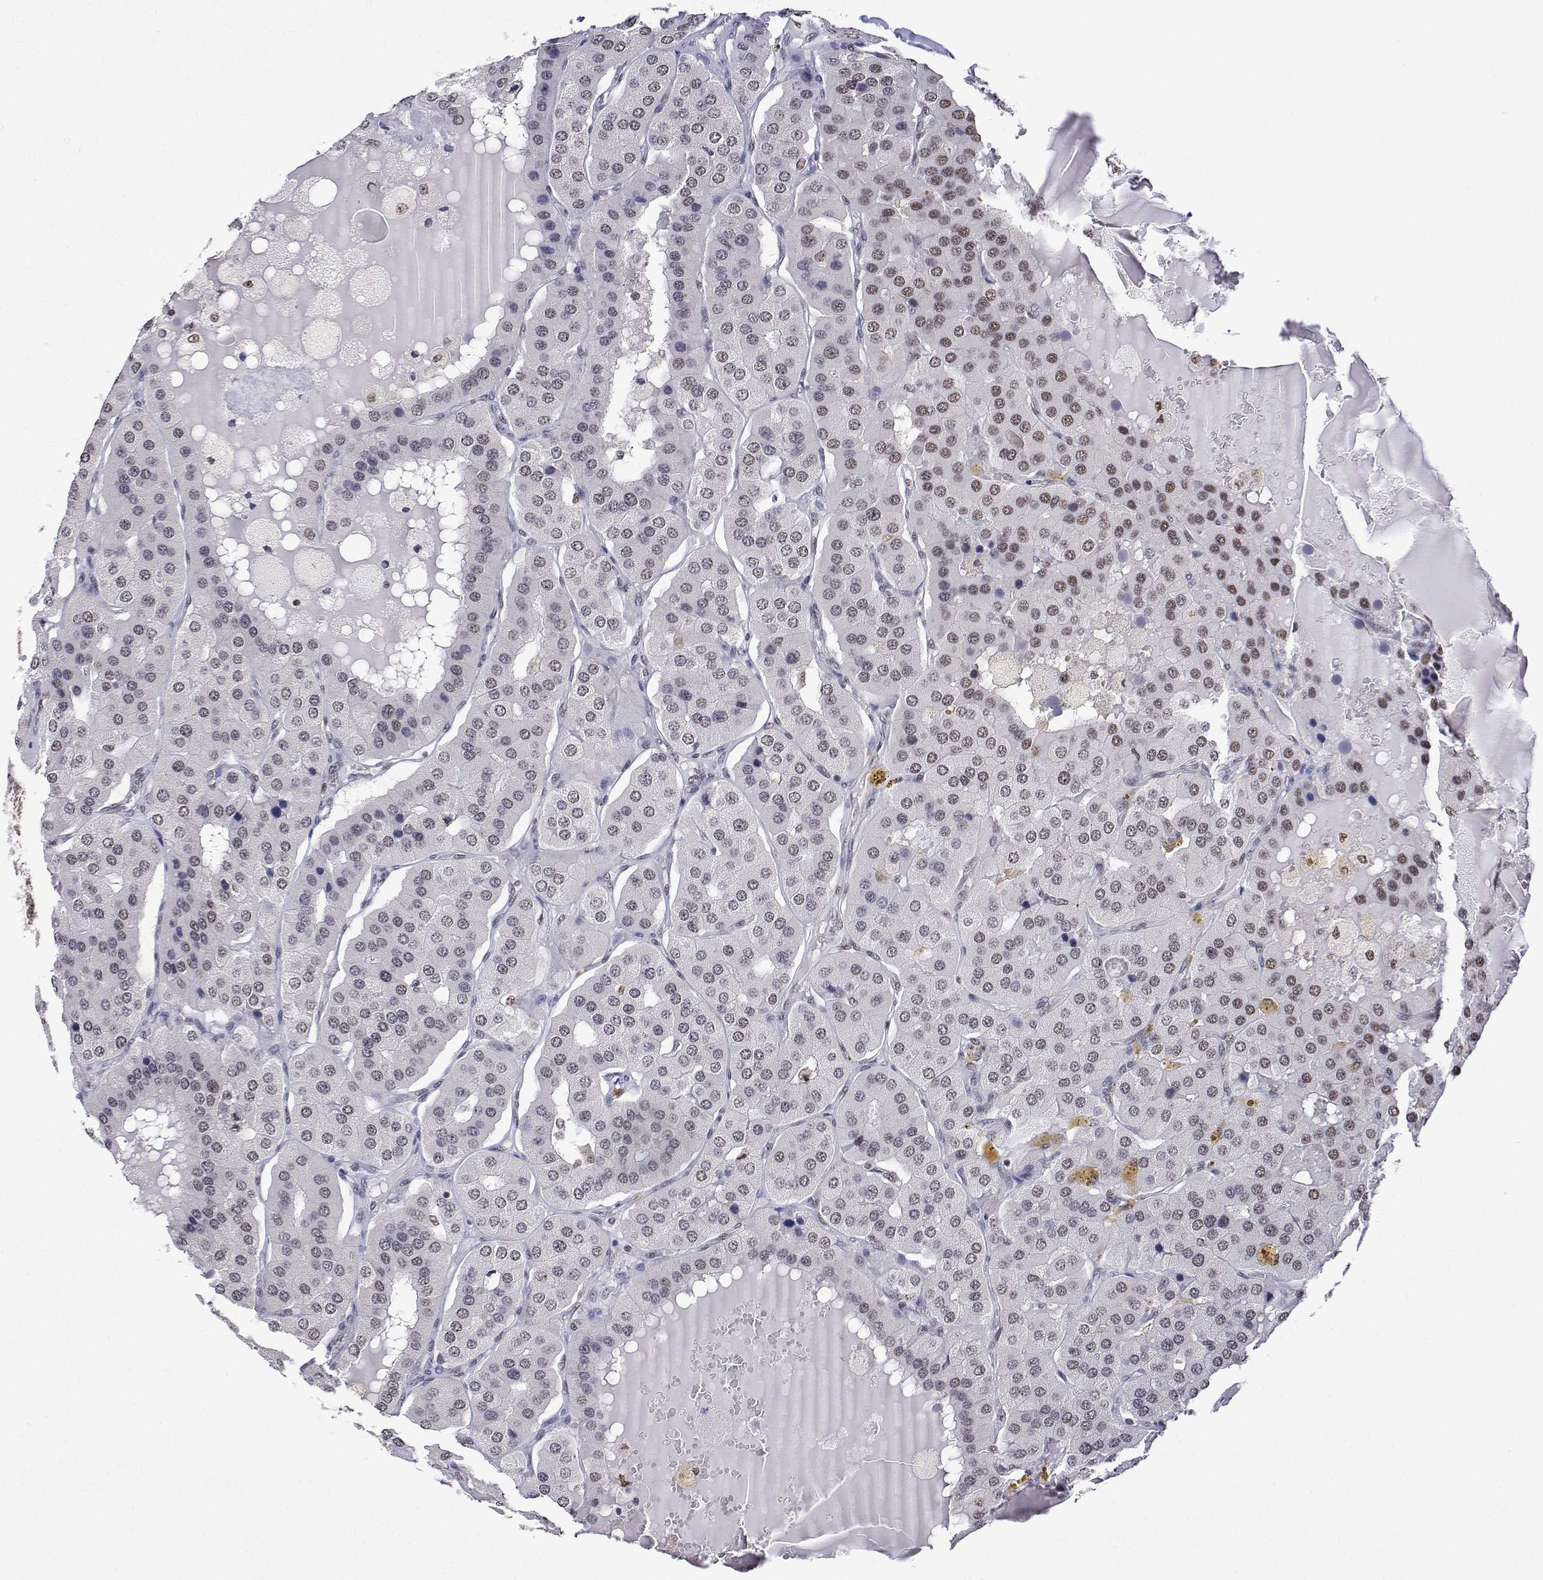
{"staining": {"intensity": "weak", "quantity": "25%-75%", "location": "nuclear"}, "tissue": "parathyroid gland", "cell_type": "Glandular cells", "image_type": "normal", "snomed": [{"axis": "morphology", "description": "Normal tissue, NOS"}, {"axis": "morphology", "description": "Adenoma, NOS"}, {"axis": "topography", "description": "Parathyroid gland"}], "caption": "Glandular cells demonstrate low levels of weak nuclear expression in about 25%-75% of cells in benign human parathyroid gland.", "gene": "ADAR", "patient": {"sex": "female", "age": 86}}